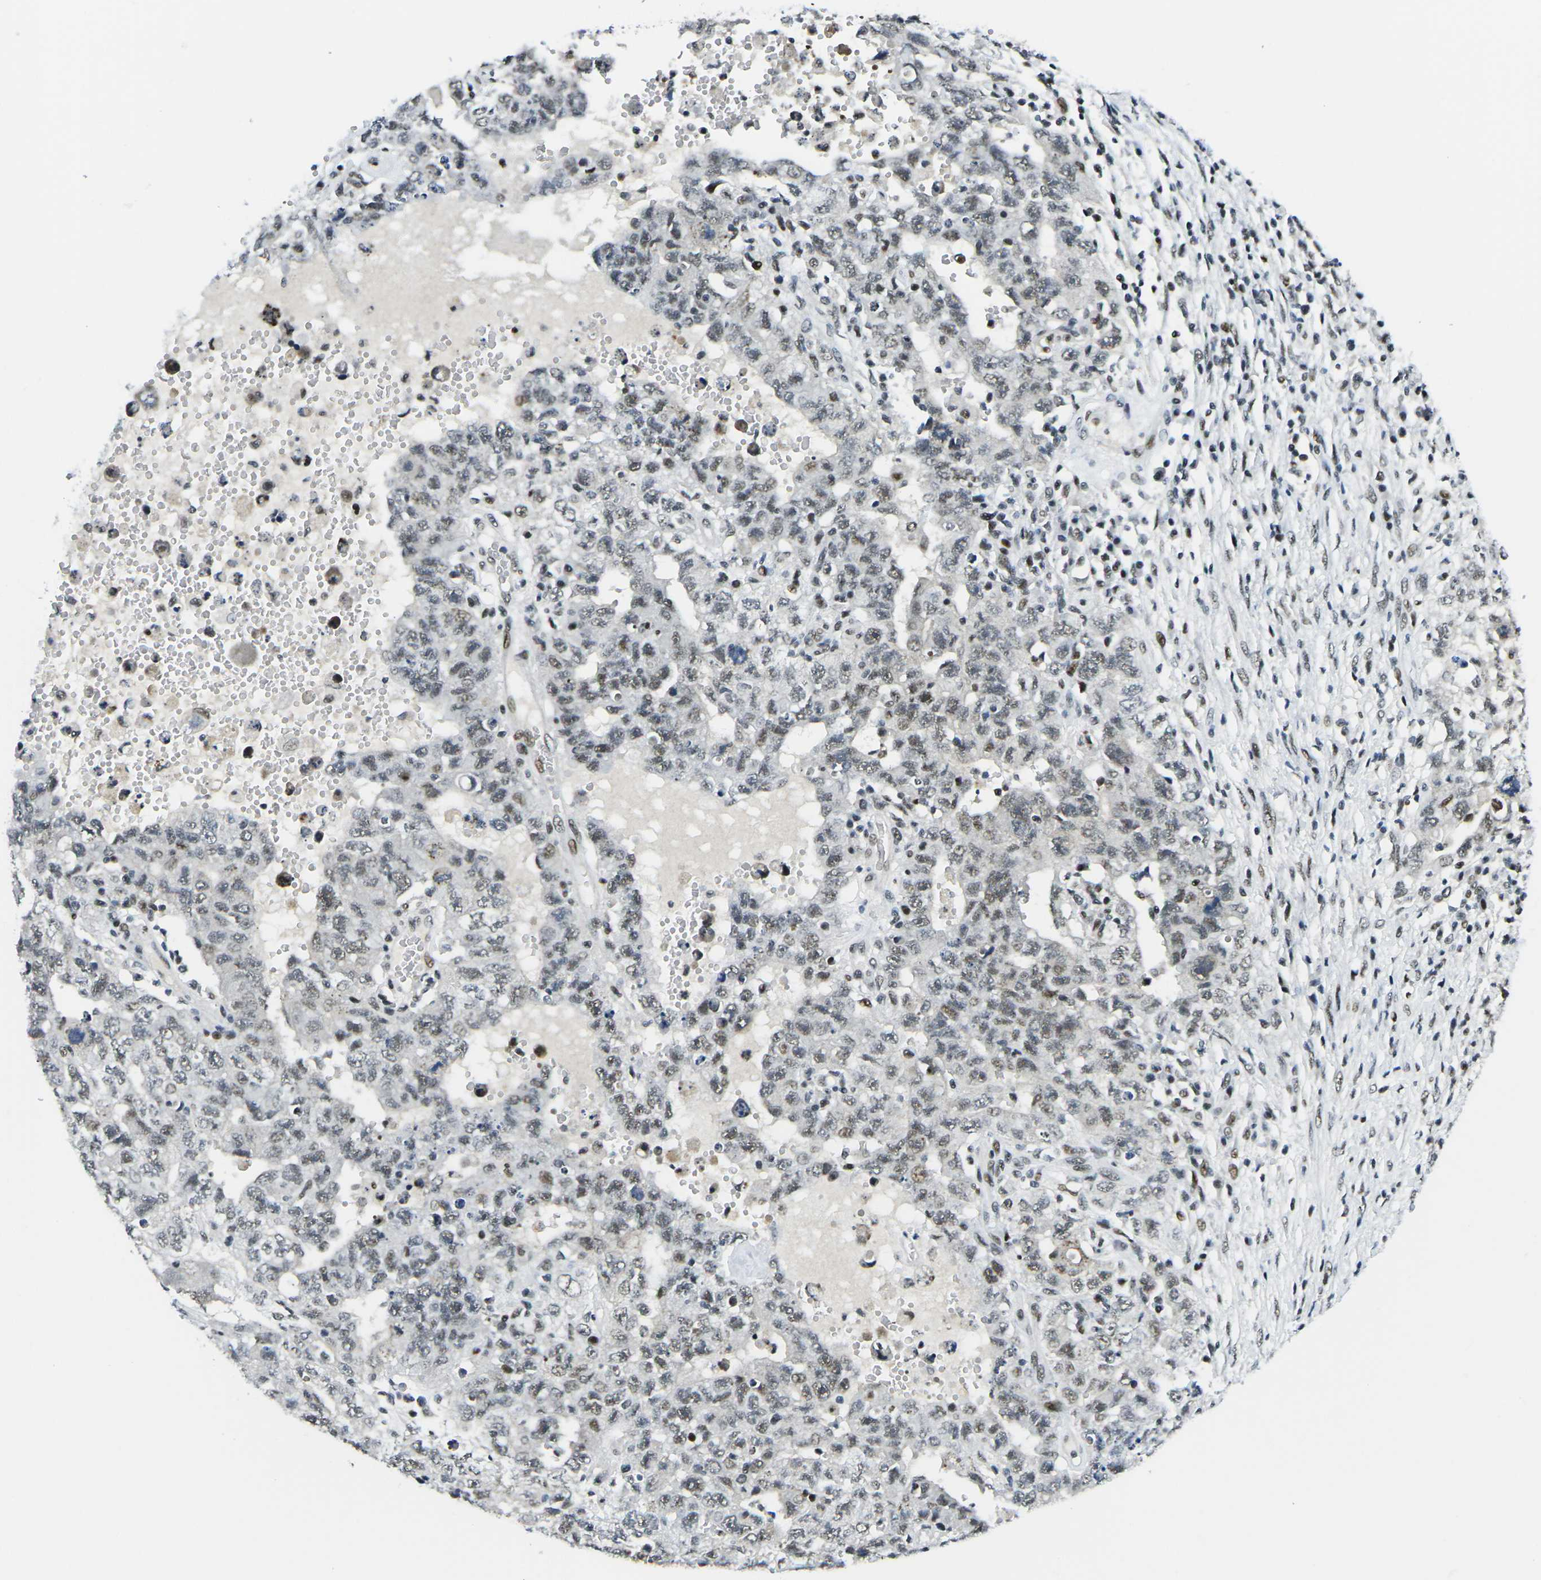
{"staining": {"intensity": "weak", "quantity": "<25%", "location": "nuclear"}, "tissue": "testis cancer", "cell_type": "Tumor cells", "image_type": "cancer", "snomed": [{"axis": "morphology", "description": "Carcinoma, Embryonal, NOS"}, {"axis": "topography", "description": "Testis"}], "caption": "This is a image of immunohistochemistry staining of testis cancer, which shows no staining in tumor cells. (DAB (3,3'-diaminobenzidine) immunohistochemistry (IHC), high magnification).", "gene": "PRPF8", "patient": {"sex": "male", "age": 26}}